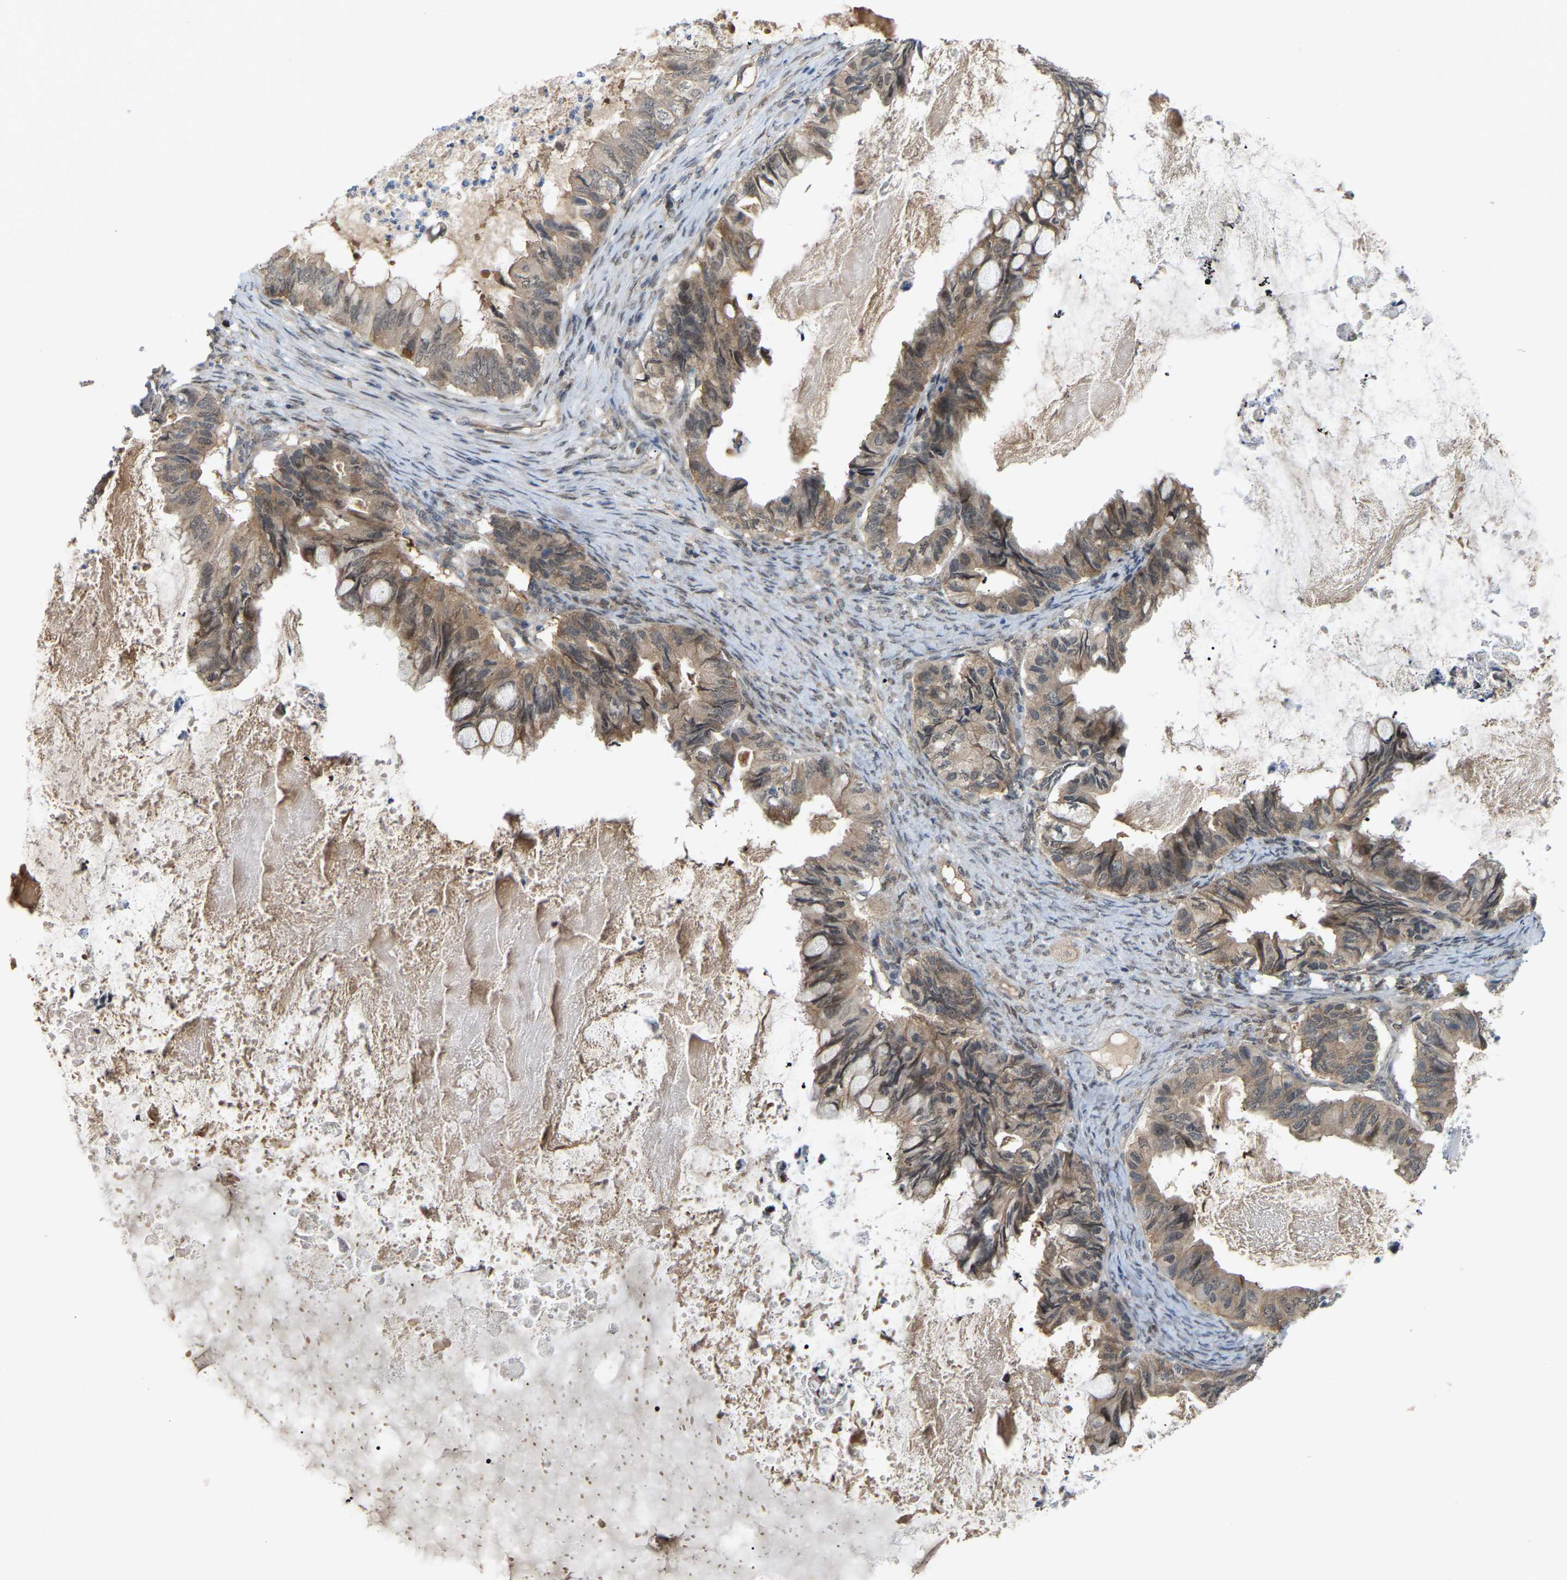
{"staining": {"intensity": "moderate", "quantity": ">75%", "location": "cytoplasmic/membranous"}, "tissue": "ovarian cancer", "cell_type": "Tumor cells", "image_type": "cancer", "snomed": [{"axis": "morphology", "description": "Cystadenocarcinoma, mucinous, NOS"}, {"axis": "topography", "description": "Ovary"}], "caption": "A brown stain highlights moderate cytoplasmic/membranous expression of a protein in mucinous cystadenocarcinoma (ovarian) tumor cells. (DAB (3,3'-diaminobenzidine) IHC with brightfield microscopy, high magnification).", "gene": "CROT", "patient": {"sex": "female", "age": 80}}